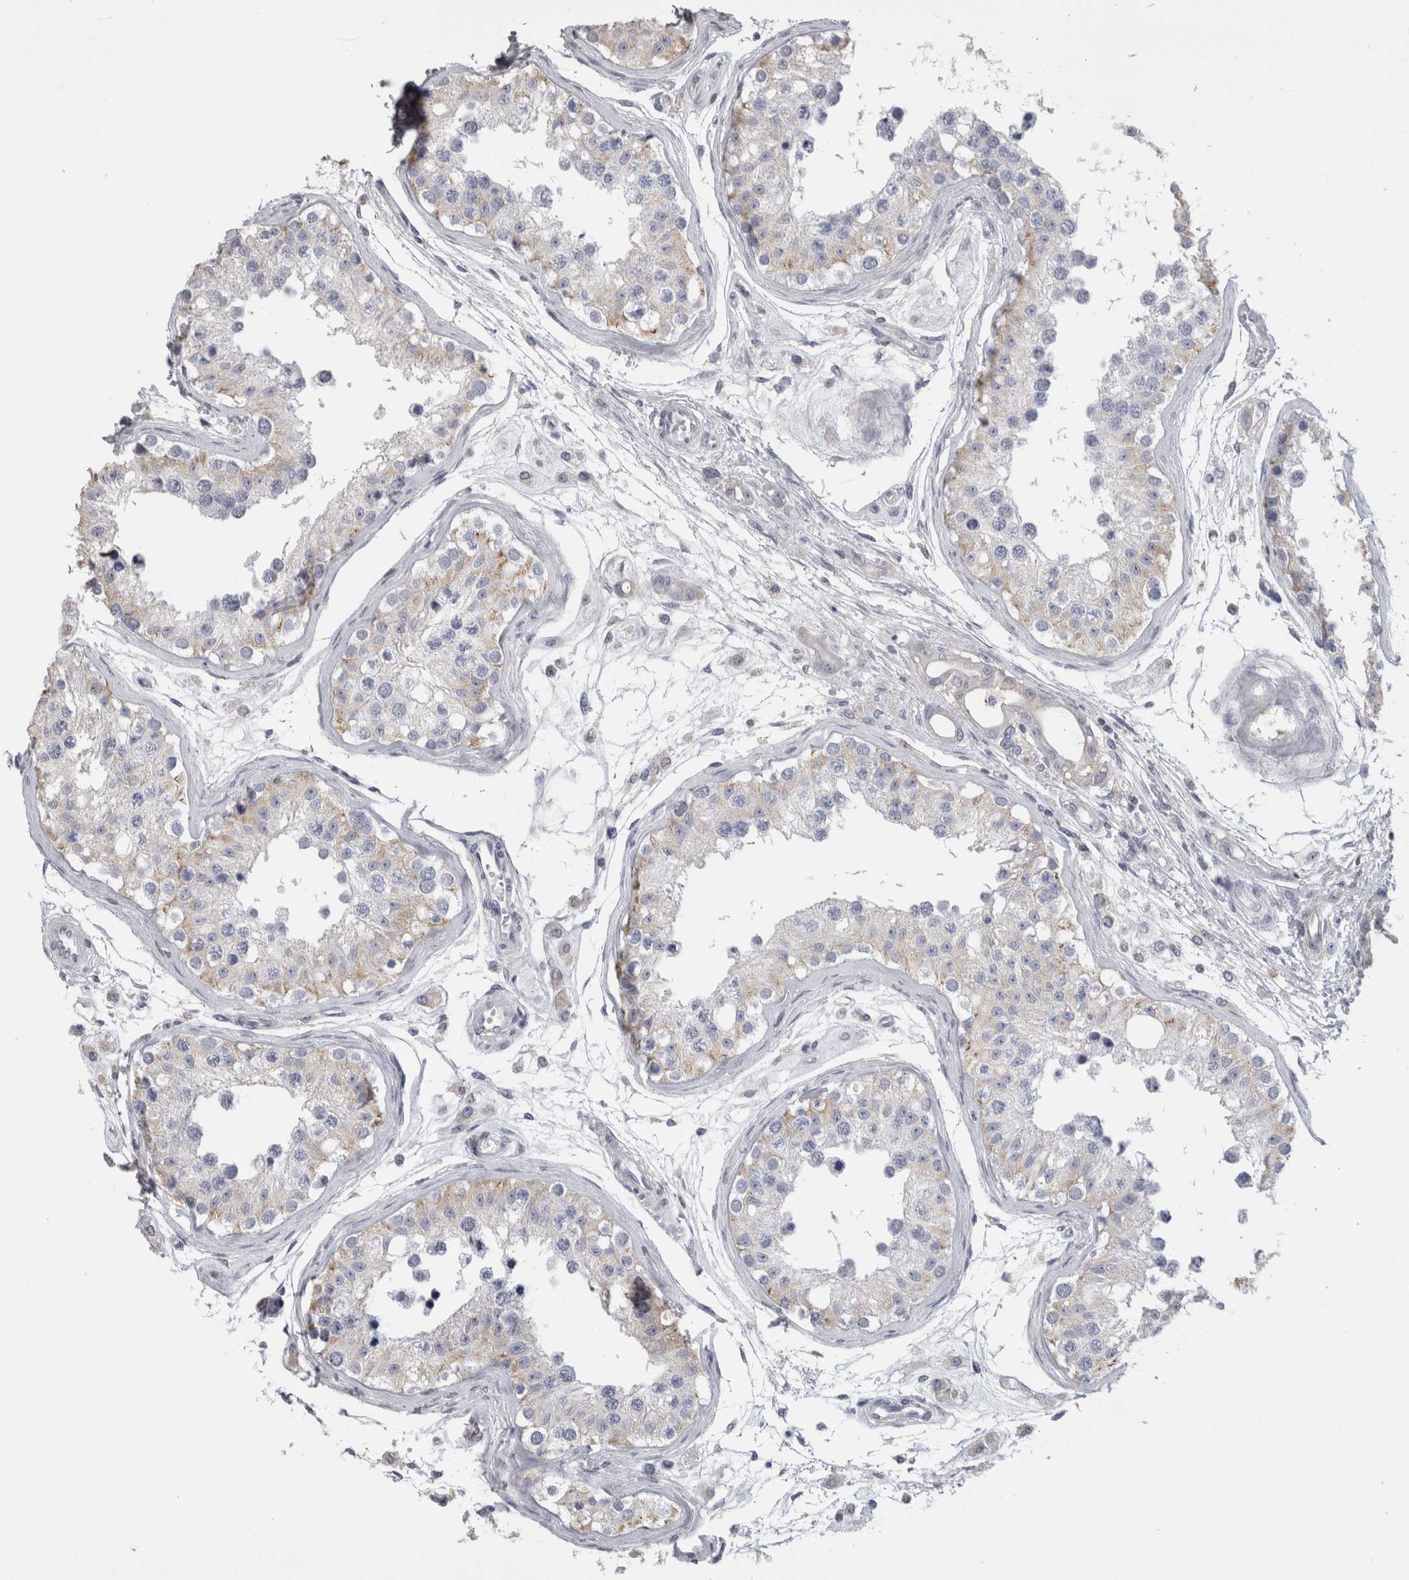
{"staining": {"intensity": "weak", "quantity": "<25%", "location": "cytoplasmic/membranous"}, "tissue": "testis", "cell_type": "Cells in seminiferous ducts", "image_type": "normal", "snomed": [{"axis": "morphology", "description": "Normal tissue, NOS"}, {"axis": "morphology", "description": "Adenocarcinoma, metastatic, NOS"}, {"axis": "topography", "description": "Testis"}], "caption": "IHC micrograph of normal testis: human testis stained with DAB displays no significant protein positivity in cells in seminiferous ducts. (Immunohistochemistry (ihc), brightfield microscopy, high magnification).", "gene": "DHRS4", "patient": {"sex": "male", "age": 26}}